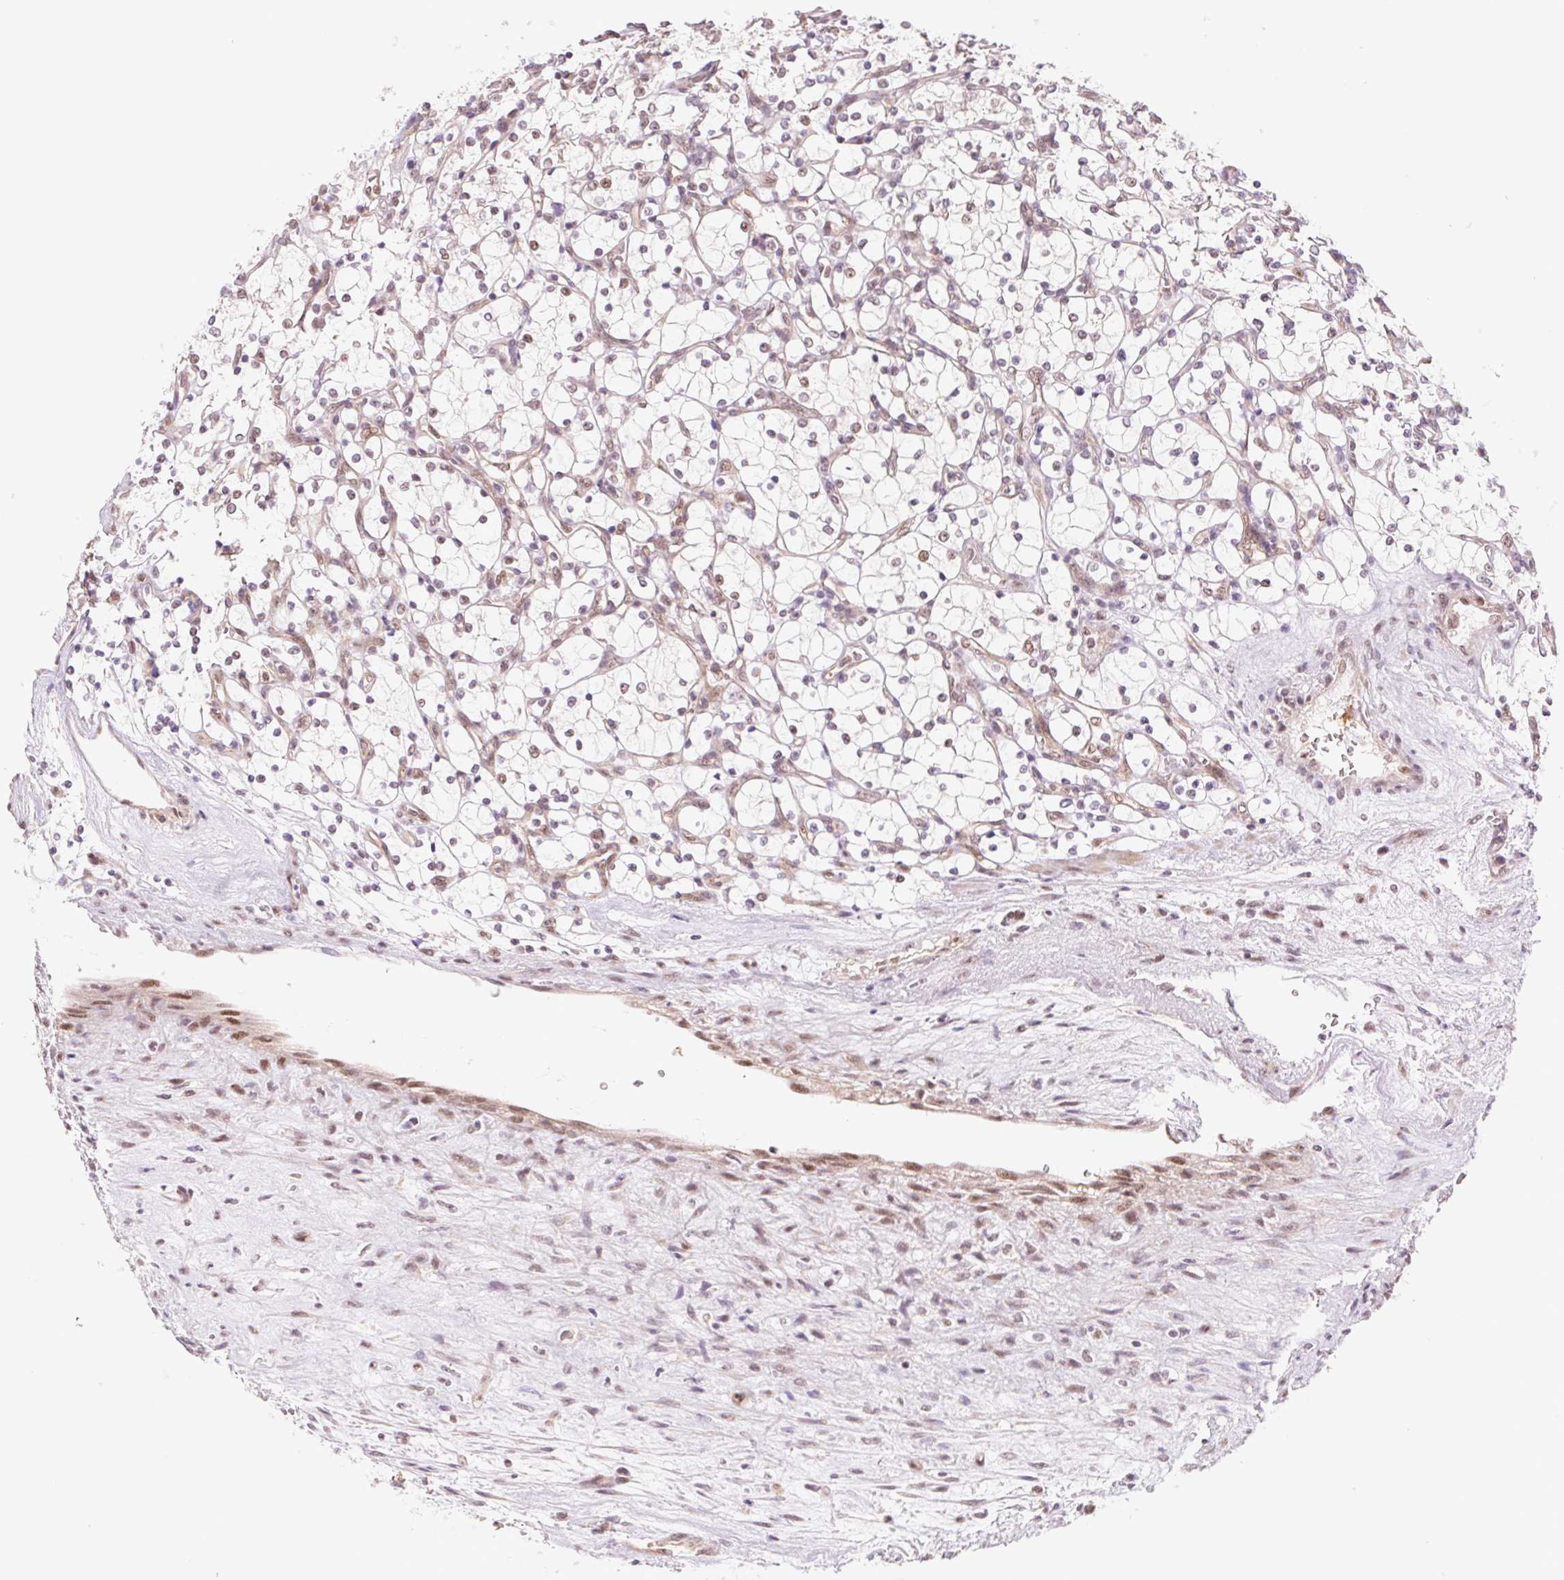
{"staining": {"intensity": "negative", "quantity": "none", "location": "none"}, "tissue": "renal cancer", "cell_type": "Tumor cells", "image_type": "cancer", "snomed": [{"axis": "morphology", "description": "Adenocarcinoma, NOS"}, {"axis": "topography", "description": "Kidney"}], "caption": "Immunohistochemical staining of renal adenocarcinoma exhibits no significant staining in tumor cells.", "gene": "CWC25", "patient": {"sex": "female", "age": 69}}